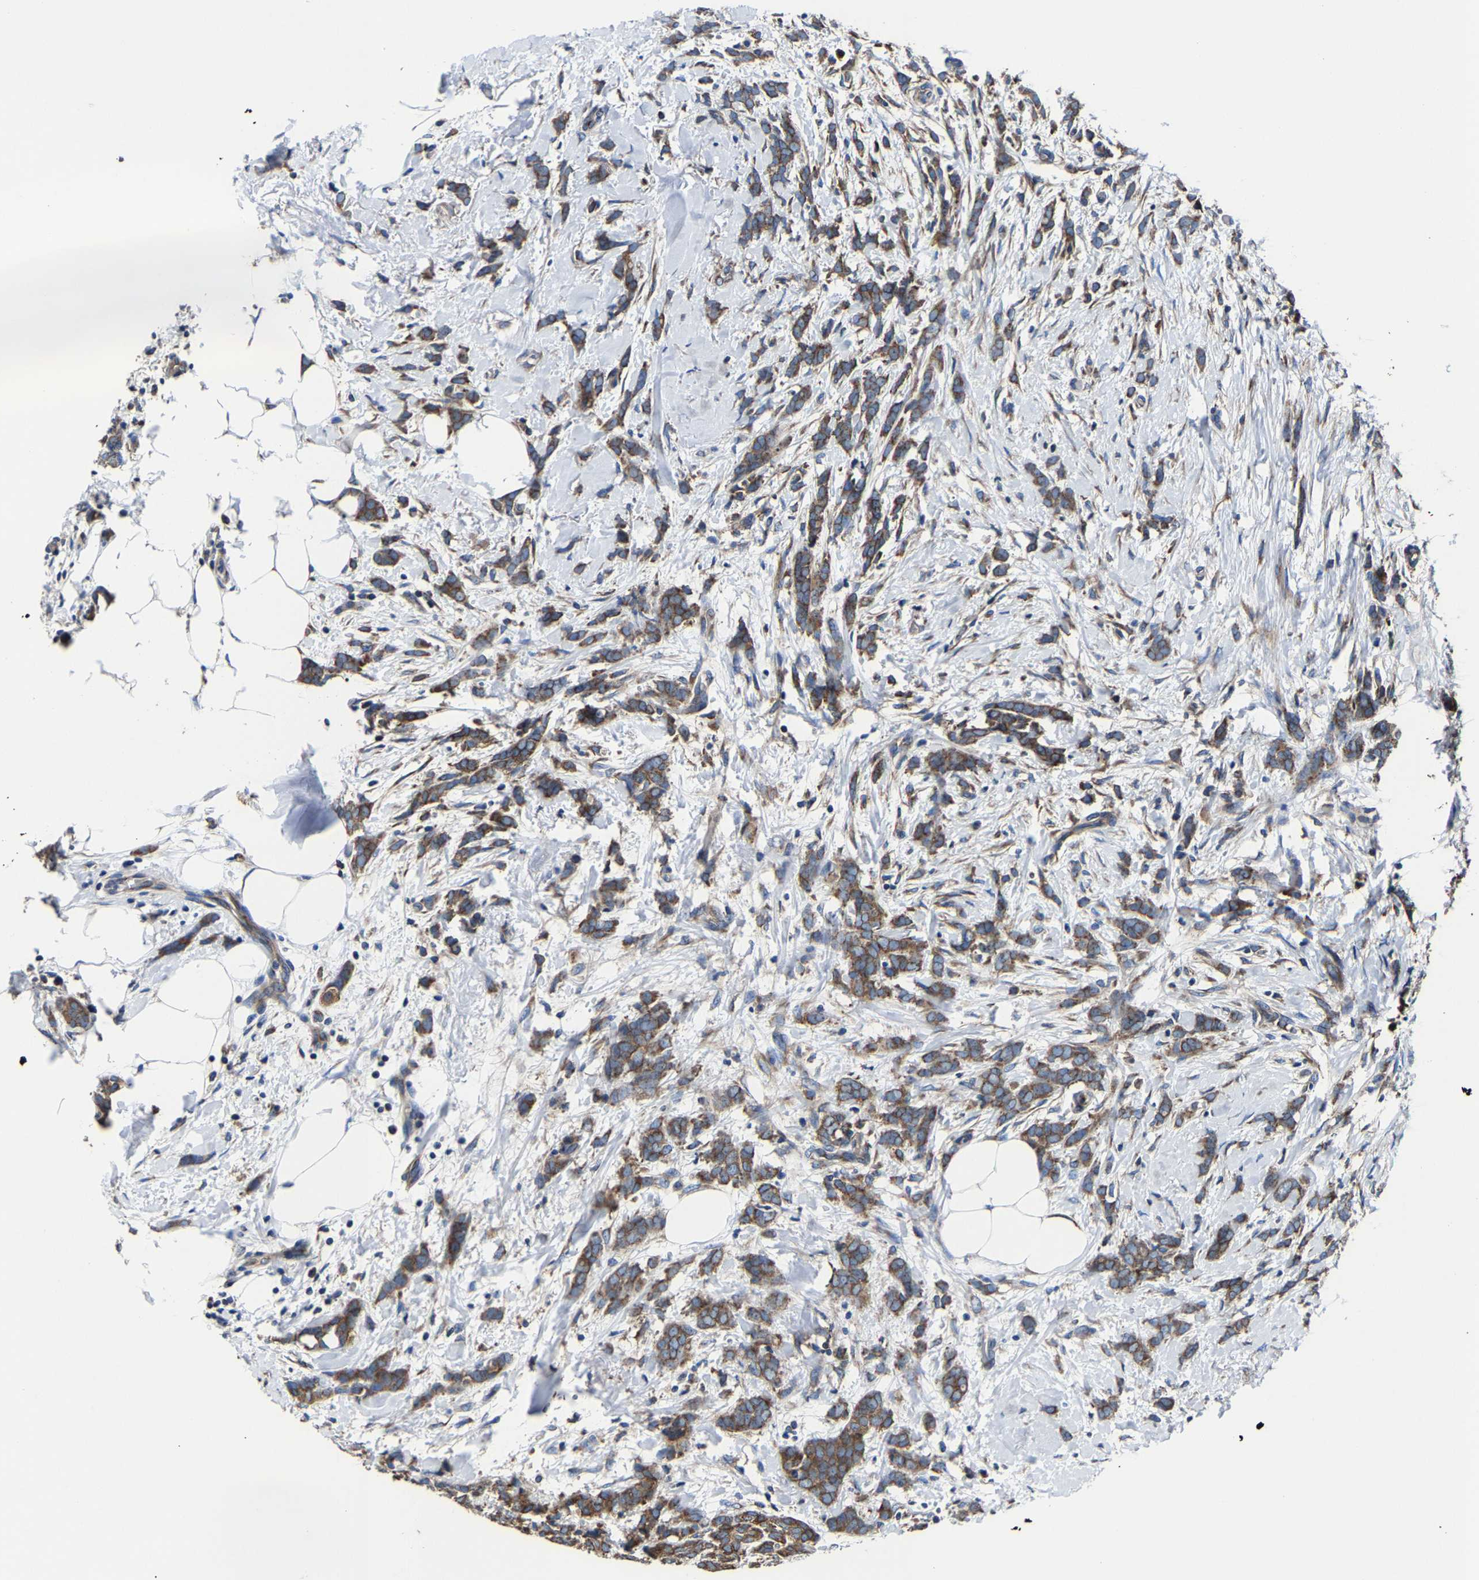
{"staining": {"intensity": "moderate", "quantity": ">75%", "location": "cytoplasmic/membranous"}, "tissue": "breast cancer", "cell_type": "Tumor cells", "image_type": "cancer", "snomed": [{"axis": "morphology", "description": "Lobular carcinoma, in situ"}, {"axis": "morphology", "description": "Lobular carcinoma"}, {"axis": "topography", "description": "Breast"}], "caption": "The micrograph displays a brown stain indicating the presence of a protein in the cytoplasmic/membranous of tumor cells in lobular carcinoma in situ (breast).", "gene": "EBAG9", "patient": {"sex": "female", "age": 41}}